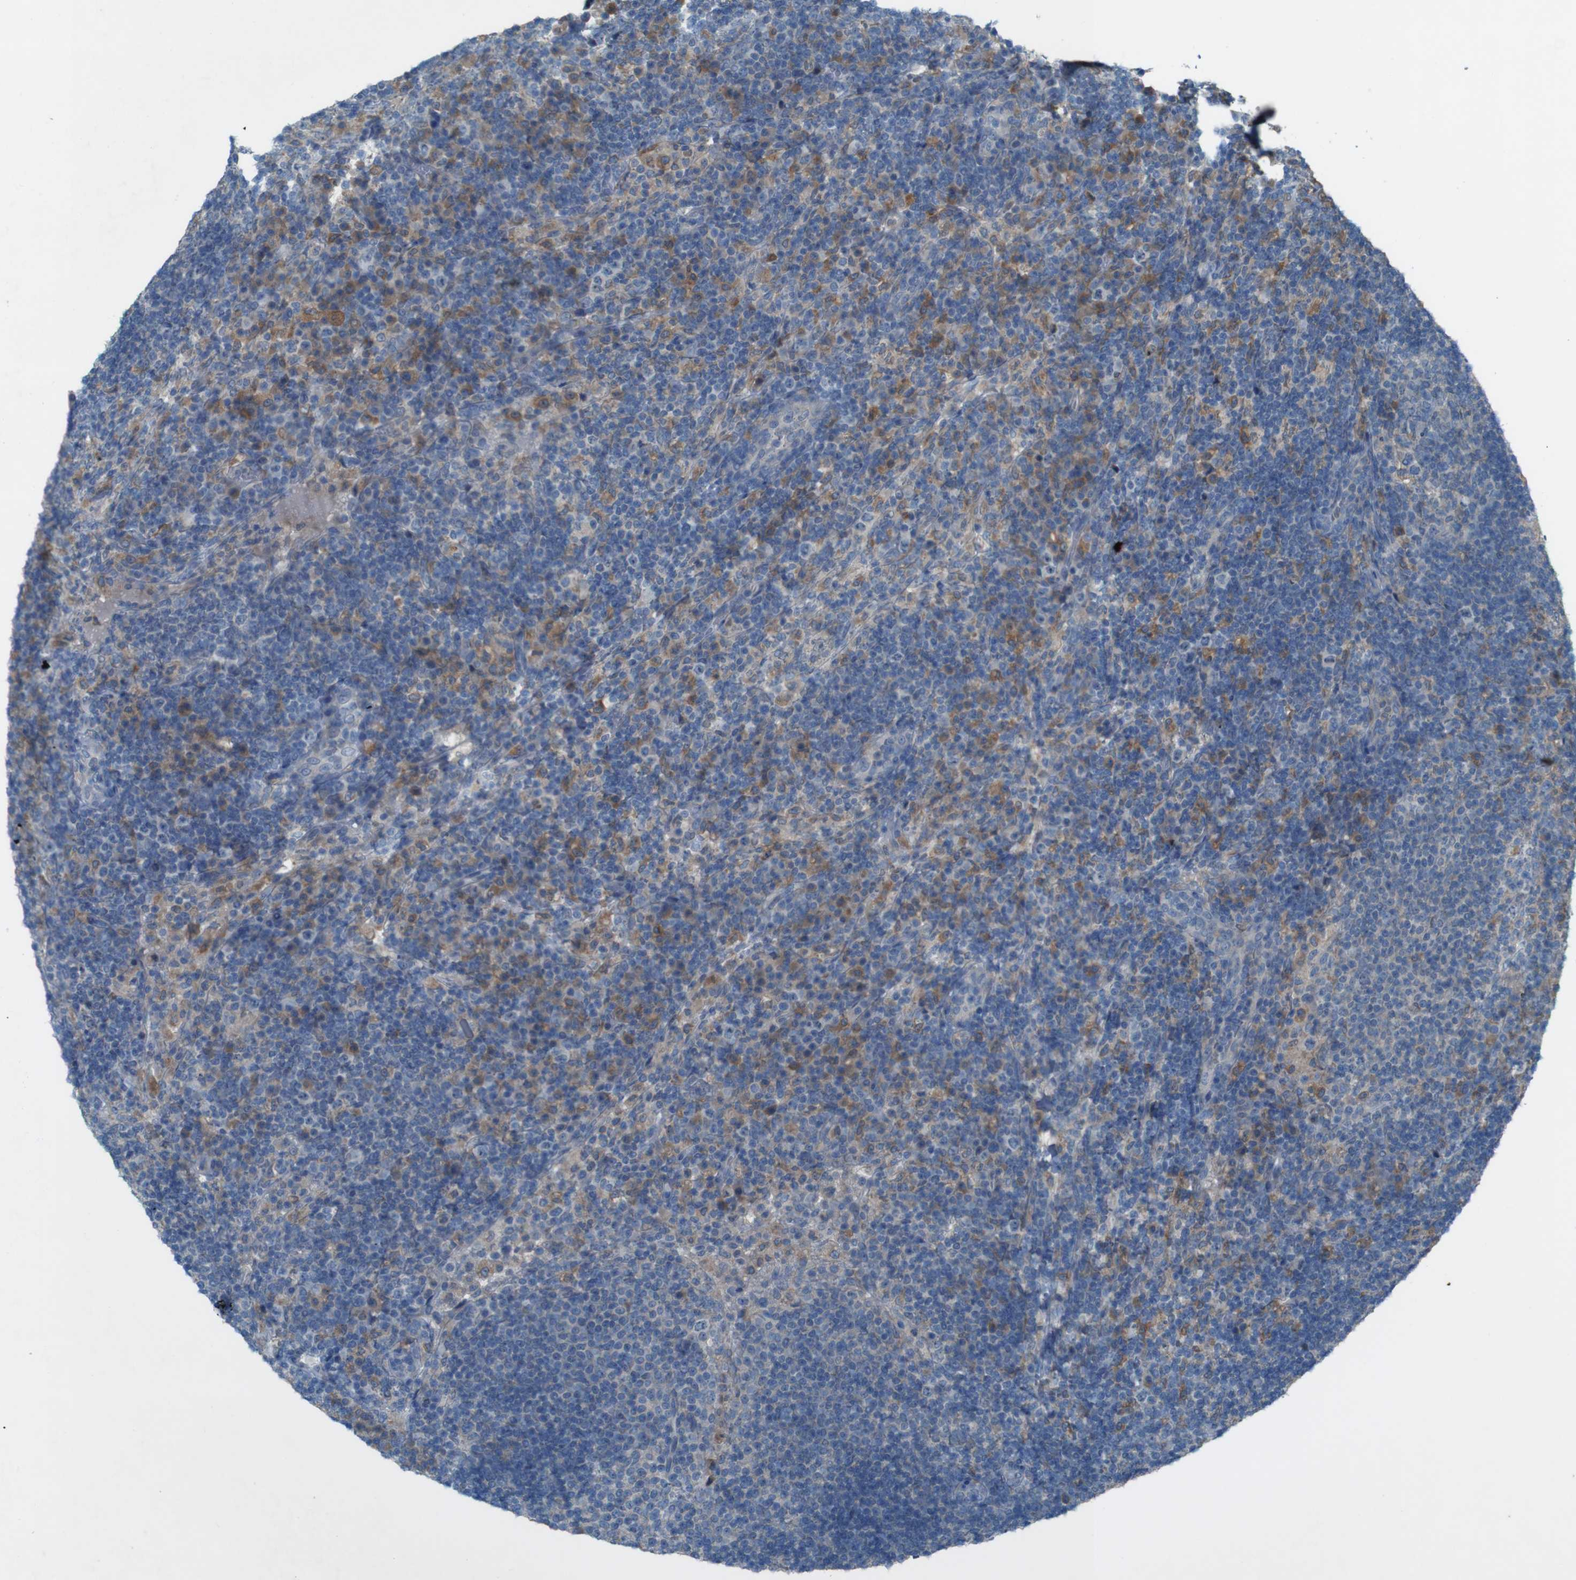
{"staining": {"intensity": "weak", "quantity": "<25%", "location": "cytoplasmic/membranous"}, "tissue": "lymph node", "cell_type": "Germinal center cells", "image_type": "normal", "snomed": [{"axis": "morphology", "description": "Normal tissue, NOS"}, {"axis": "topography", "description": "Lymph node"}], "caption": "This is a micrograph of immunohistochemistry (IHC) staining of normal lymph node, which shows no positivity in germinal center cells. Brightfield microscopy of IHC stained with DAB (brown) and hematoxylin (blue), captured at high magnification.", "gene": "MOGAT3", "patient": {"sex": "female", "age": 53}}